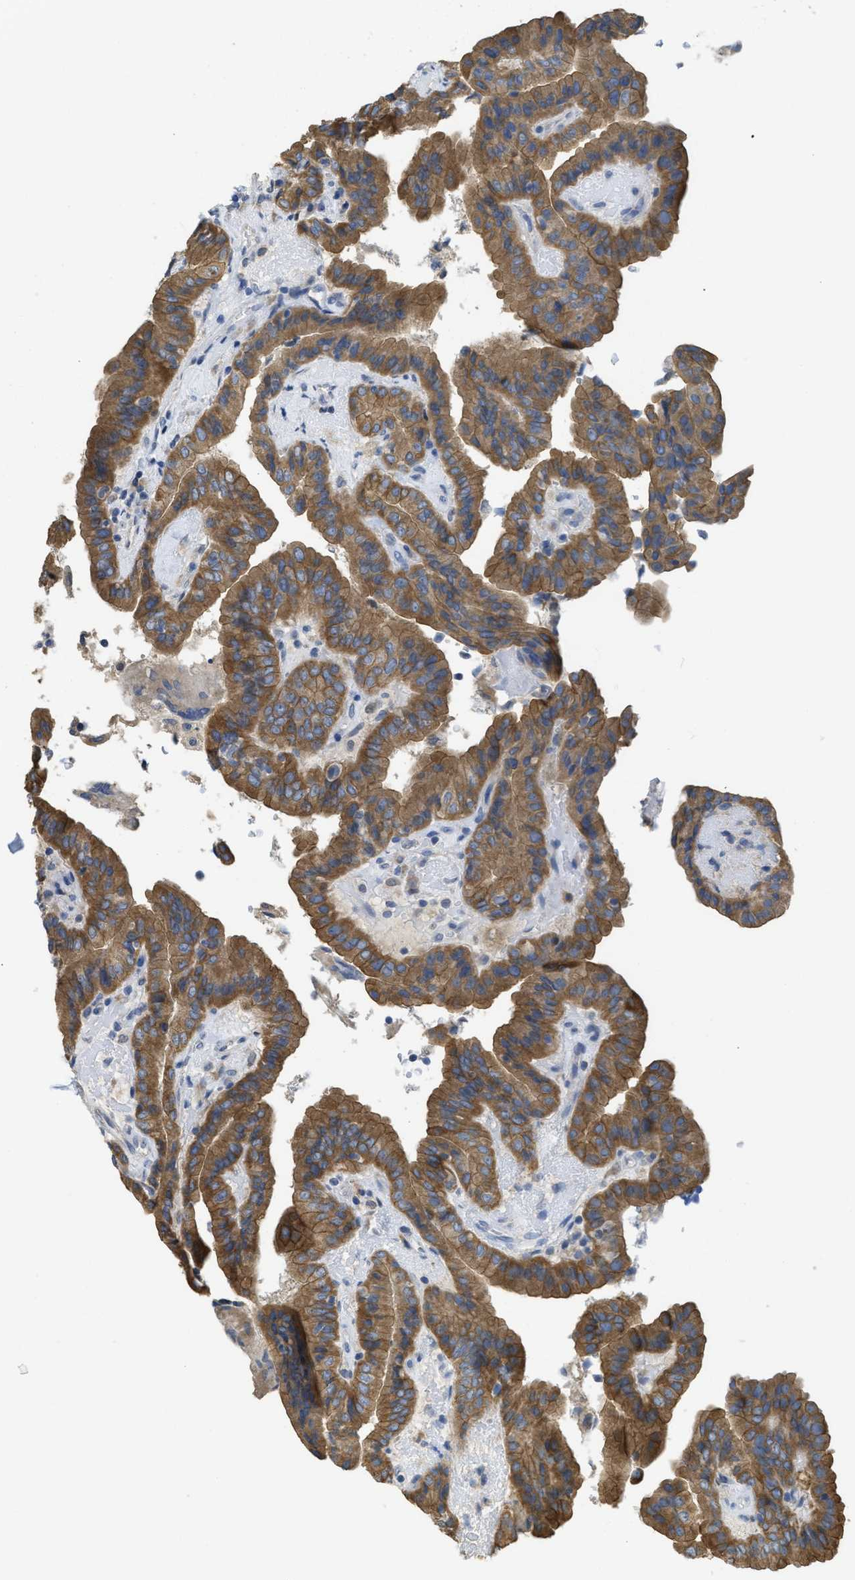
{"staining": {"intensity": "moderate", "quantity": ">75%", "location": "cytoplasmic/membranous"}, "tissue": "thyroid cancer", "cell_type": "Tumor cells", "image_type": "cancer", "snomed": [{"axis": "morphology", "description": "Papillary adenocarcinoma, NOS"}, {"axis": "topography", "description": "Thyroid gland"}], "caption": "Protein expression analysis of human thyroid cancer (papillary adenocarcinoma) reveals moderate cytoplasmic/membranous expression in about >75% of tumor cells.", "gene": "SFXN2", "patient": {"sex": "male", "age": 33}}